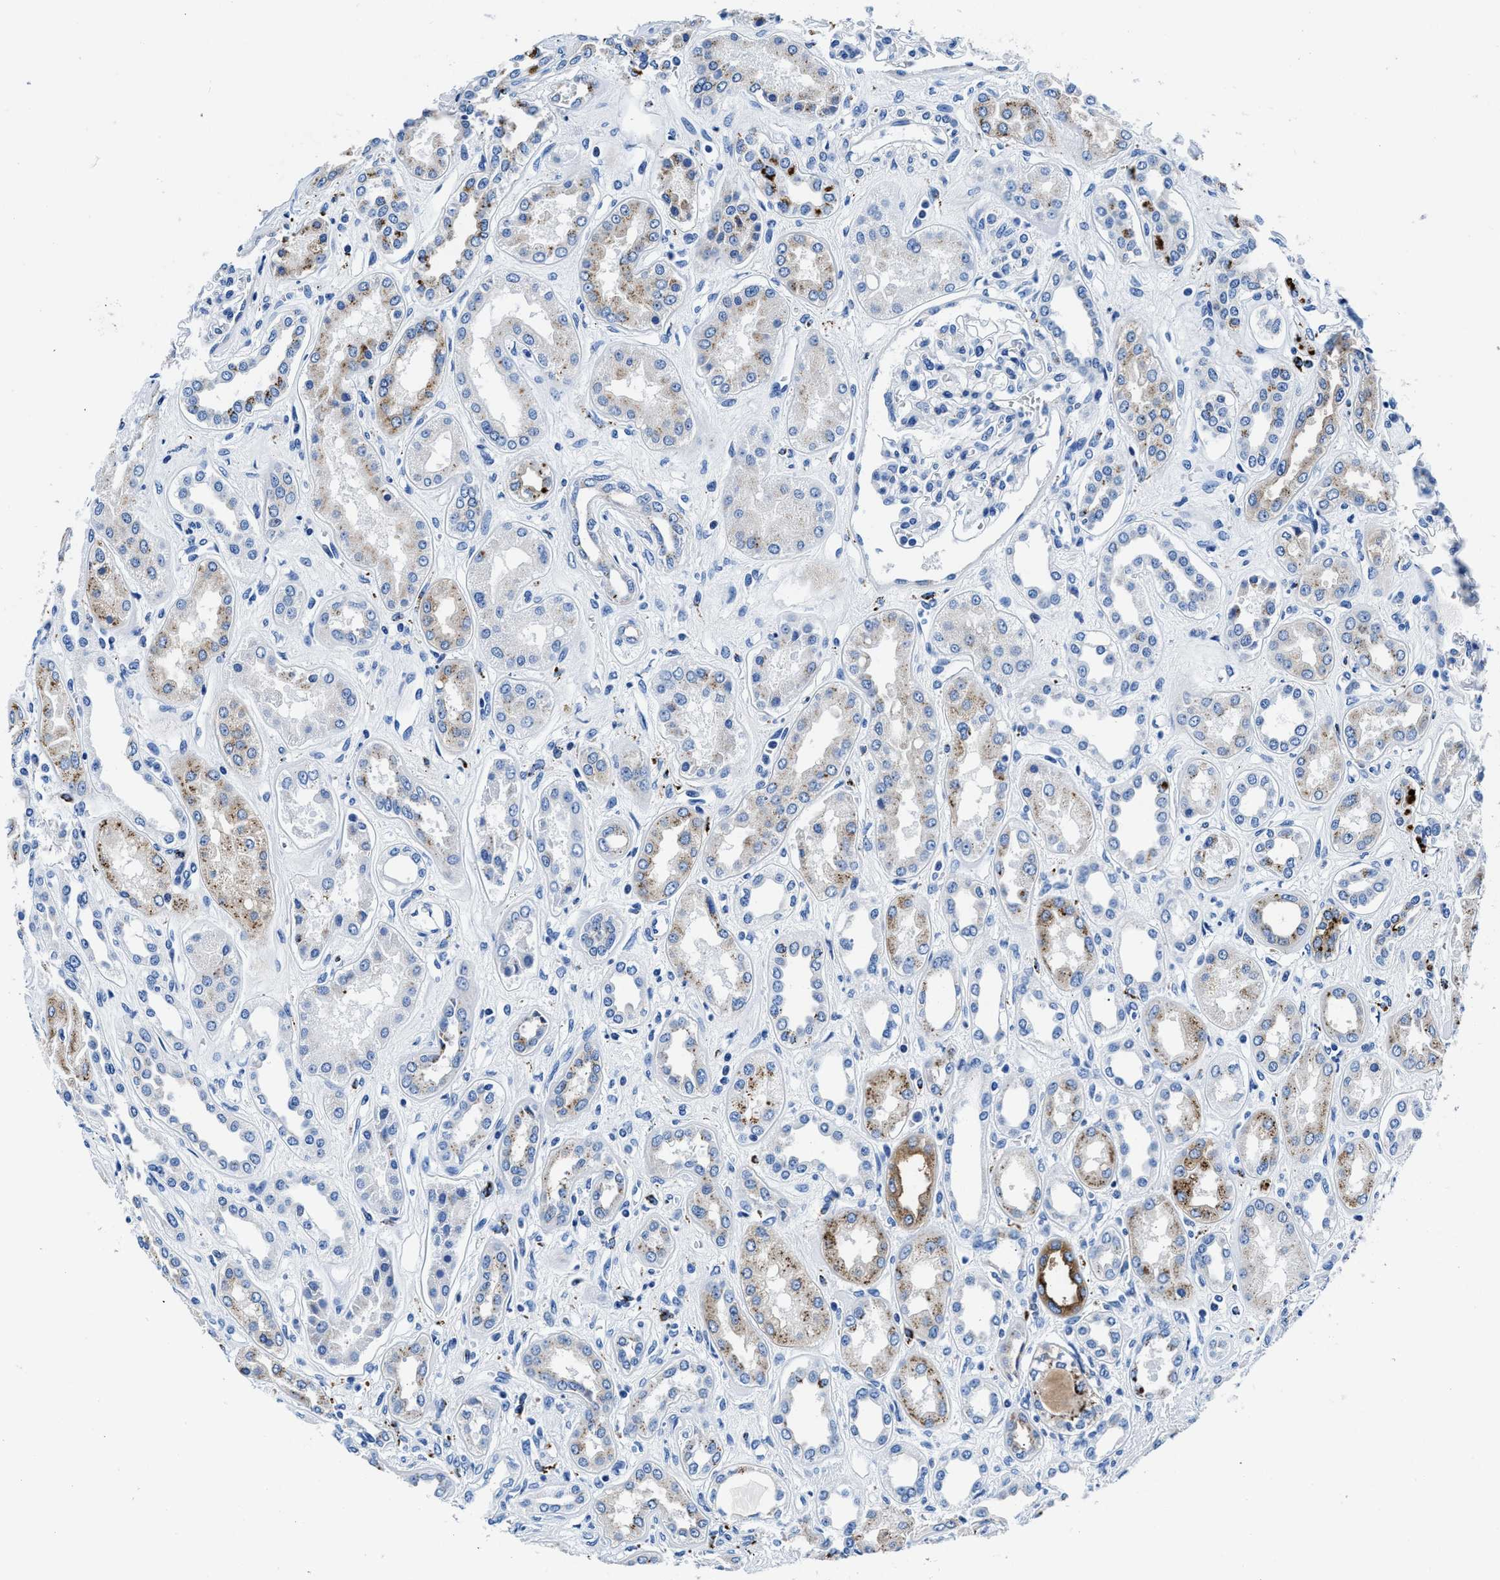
{"staining": {"intensity": "negative", "quantity": "none", "location": "none"}, "tissue": "kidney", "cell_type": "Cells in glomeruli", "image_type": "normal", "snomed": [{"axis": "morphology", "description": "Normal tissue, NOS"}, {"axis": "topography", "description": "Kidney"}], "caption": "A high-resolution photomicrograph shows immunohistochemistry (IHC) staining of benign kidney, which demonstrates no significant expression in cells in glomeruli. Brightfield microscopy of immunohistochemistry stained with DAB (3,3'-diaminobenzidine) (brown) and hematoxylin (blue), captured at high magnification.", "gene": "OR14K1", "patient": {"sex": "male", "age": 59}}